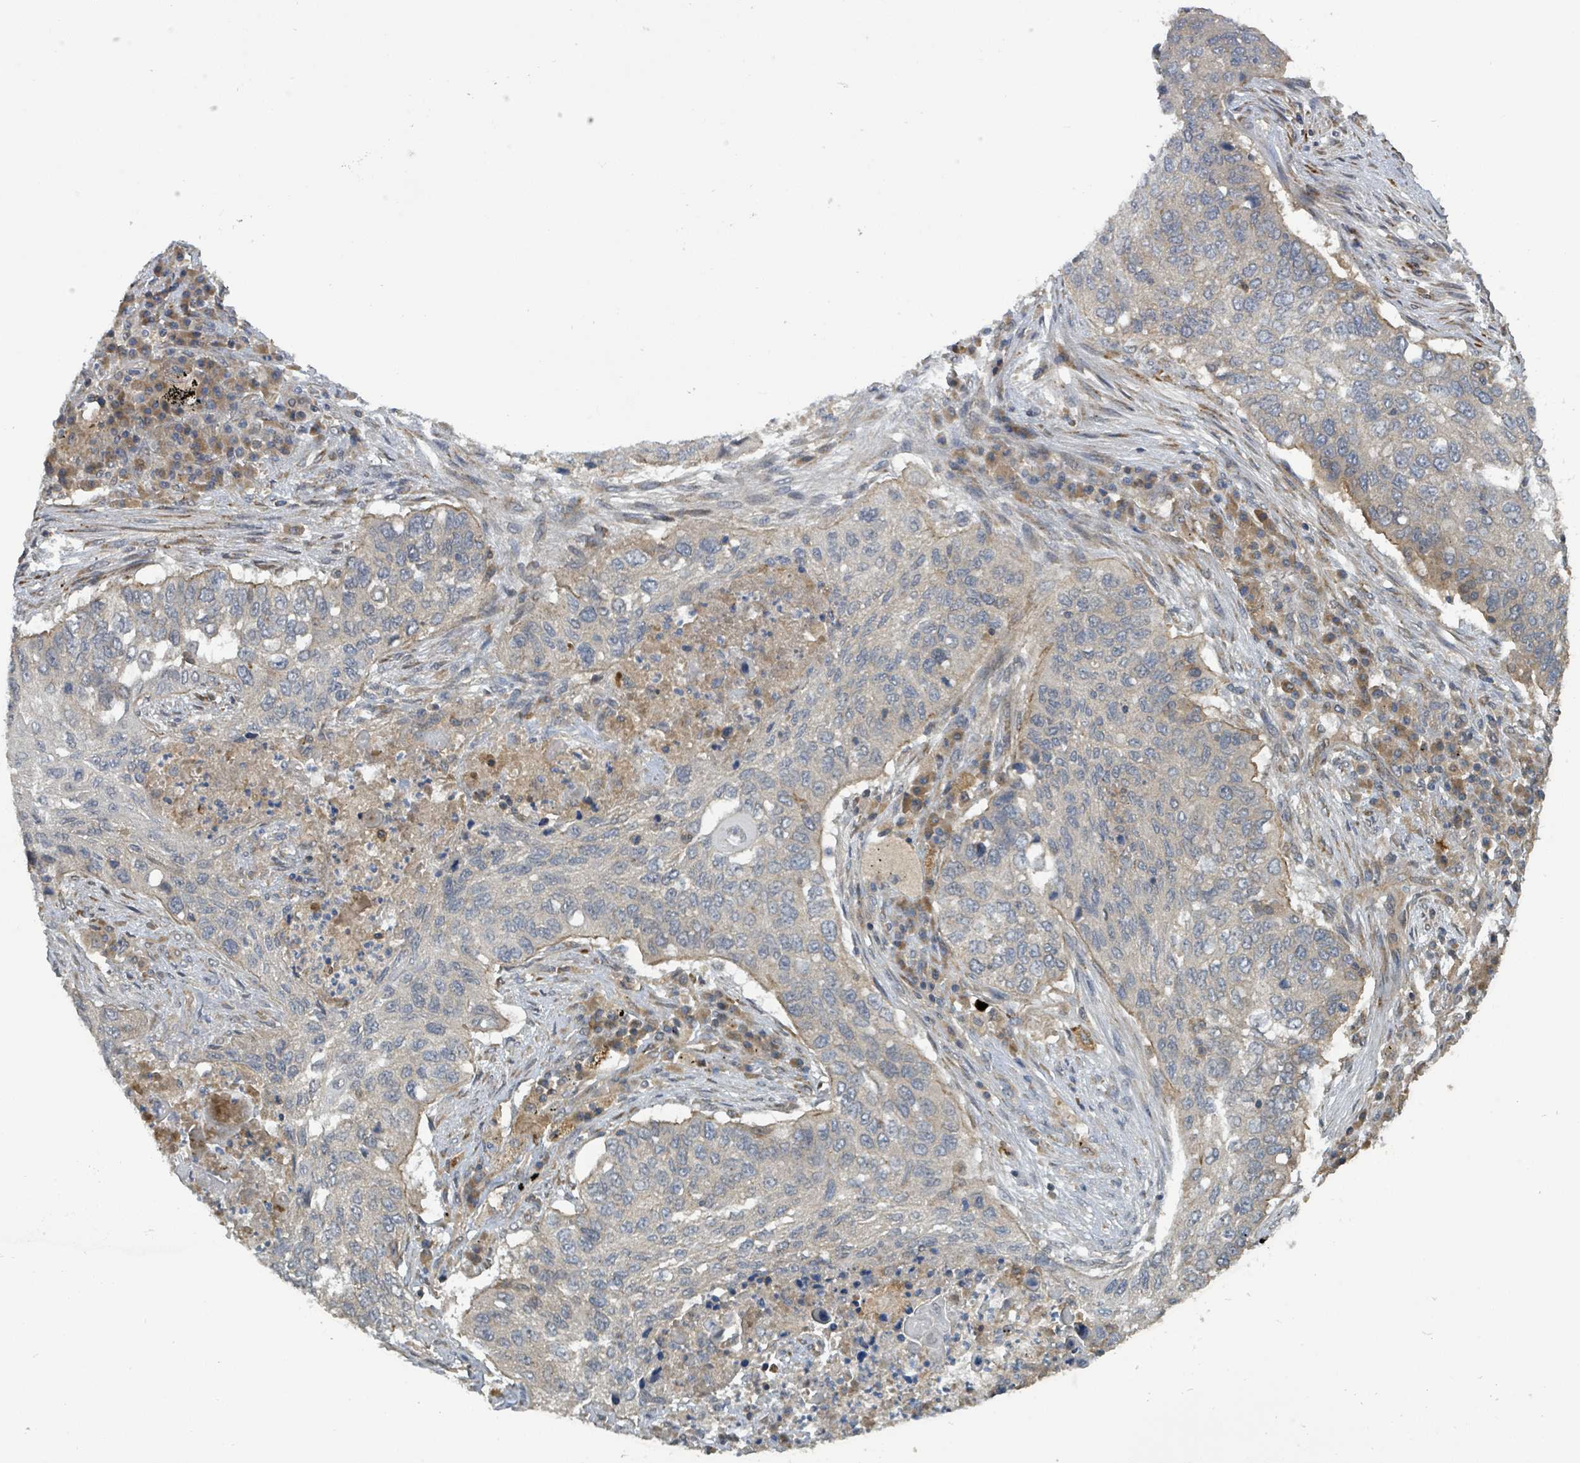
{"staining": {"intensity": "moderate", "quantity": "<25%", "location": "cytoplasmic/membranous"}, "tissue": "lung cancer", "cell_type": "Tumor cells", "image_type": "cancer", "snomed": [{"axis": "morphology", "description": "Squamous cell carcinoma, NOS"}, {"axis": "topography", "description": "Lung"}], "caption": "The image displays staining of squamous cell carcinoma (lung), revealing moderate cytoplasmic/membranous protein expression (brown color) within tumor cells.", "gene": "CCDC121", "patient": {"sex": "female", "age": 63}}